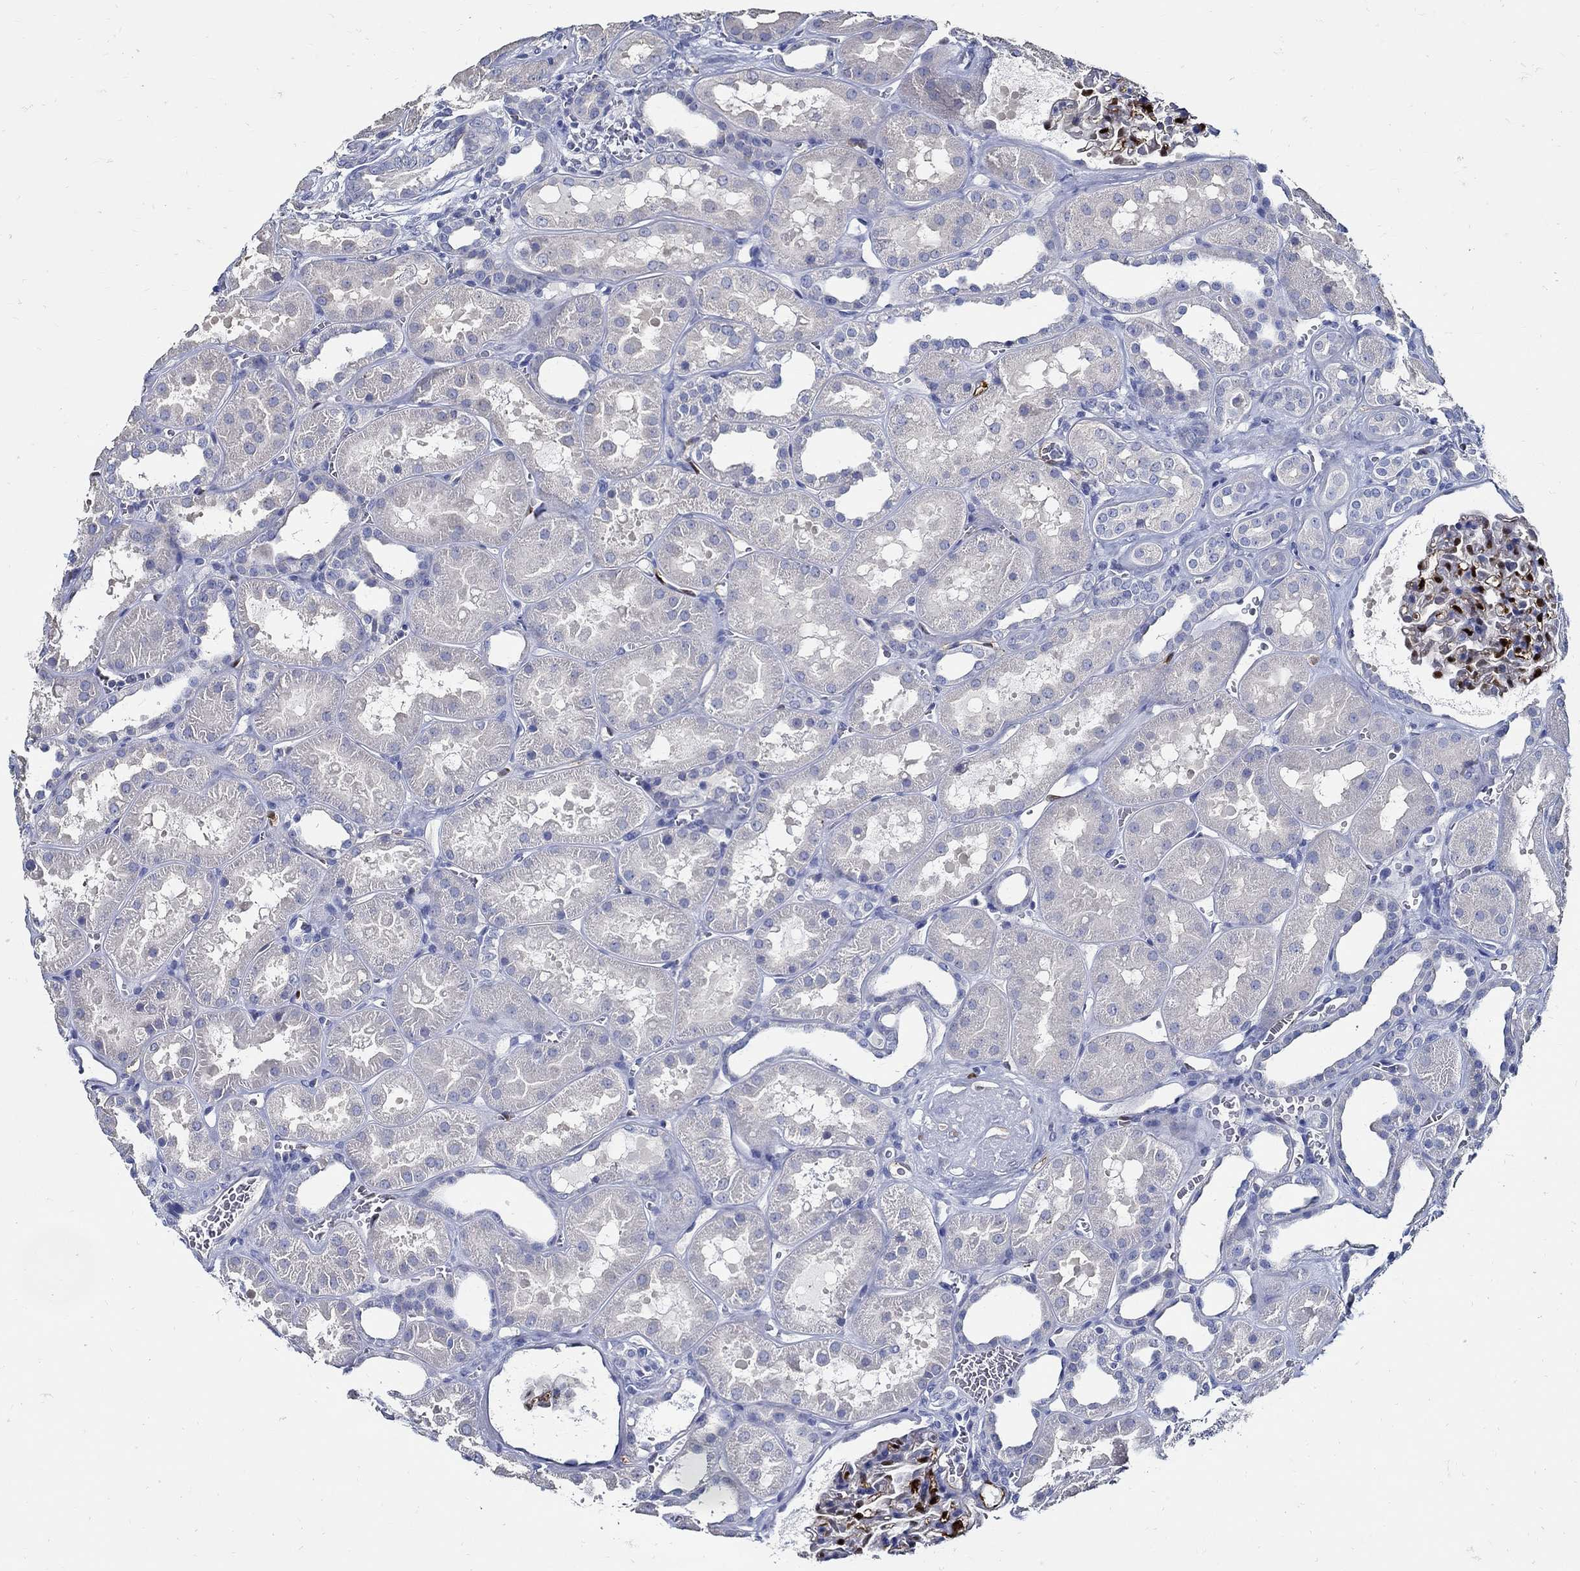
{"staining": {"intensity": "negative", "quantity": "none", "location": "none"}, "tissue": "kidney", "cell_type": "Cells in glomeruli", "image_type": "normal", "snomed": [{"axis": "morphology", "description": "Normal tissue, NOS"}, {"axis": "topography", "description": "Kidney"}], "caption": "The histopathology image demonstrates no significant positivity in cells in glomeruli of kidney.", "gene": "PRX", "patient": {"sex": "female", "age": 41}}